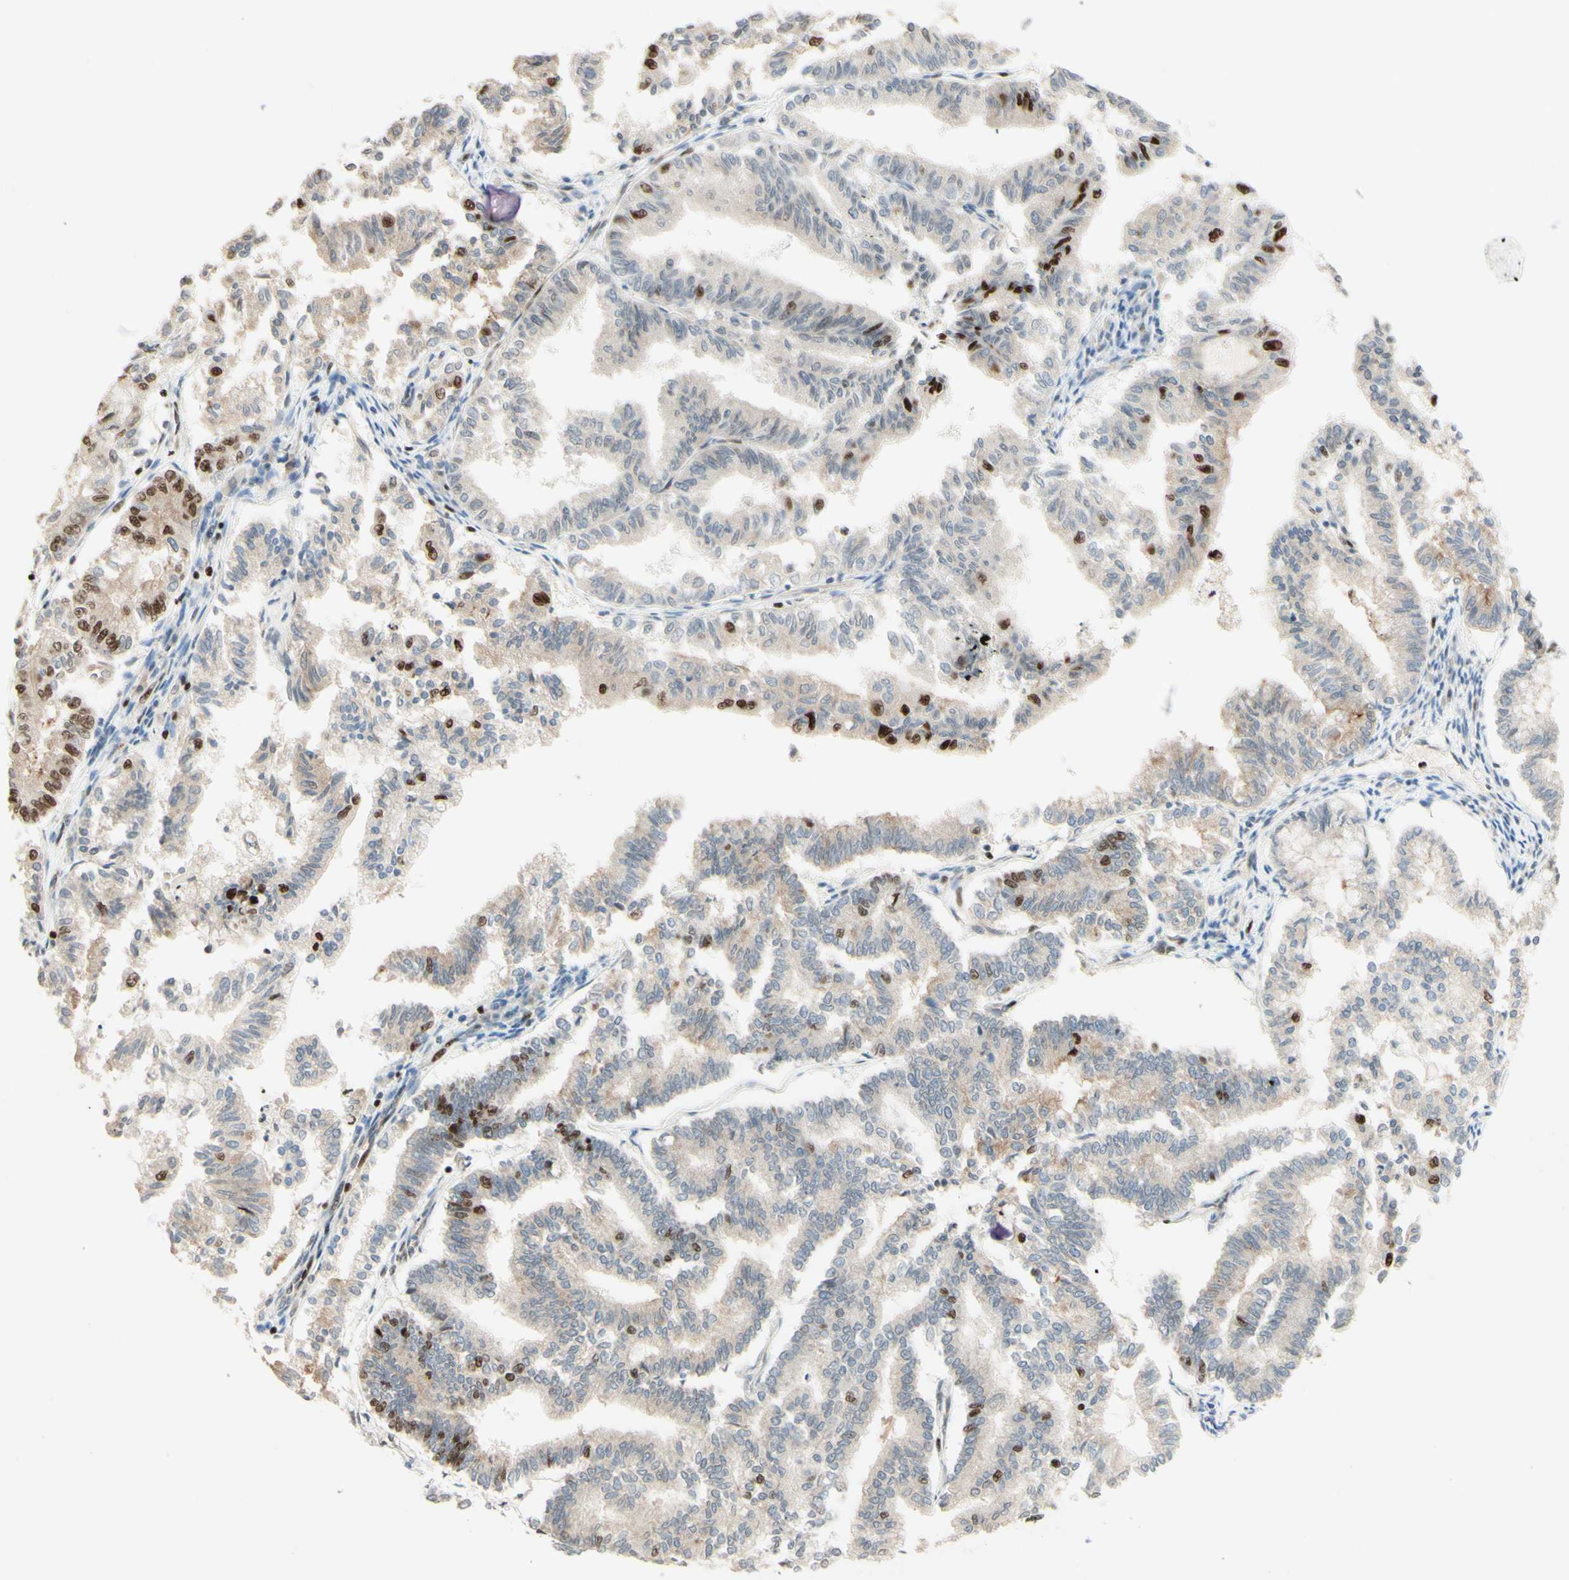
{"staining": {"intensity": "strong", "quantity": "<25%", "location": "nuclear"}, "tissue": "endometrial cancer", "cell_type": "Tumor cells", "image_type": "cancer", "snomed": [{"axis": "morphology", "description": "Necrosis, NOS"}, {"axis": "morphology", "description": "Adenocarcinoma, NOS"}, {"axis": "topography", "description": "Endometrium"}], "caption": "High-power microscopy captured an immunohistochemistry histopathology image of adenocarcinoma (endometrial), revealing strong nuclear staining in approximately <25% of tumor cells. The staining was performed using DAB to visualize the protein expression in brown, while the nuclei were stained in blue with hematoxylin (Magnification: 20x).", "gene": "CDKL5", "patient": {"sex": "female", "age": 79}}